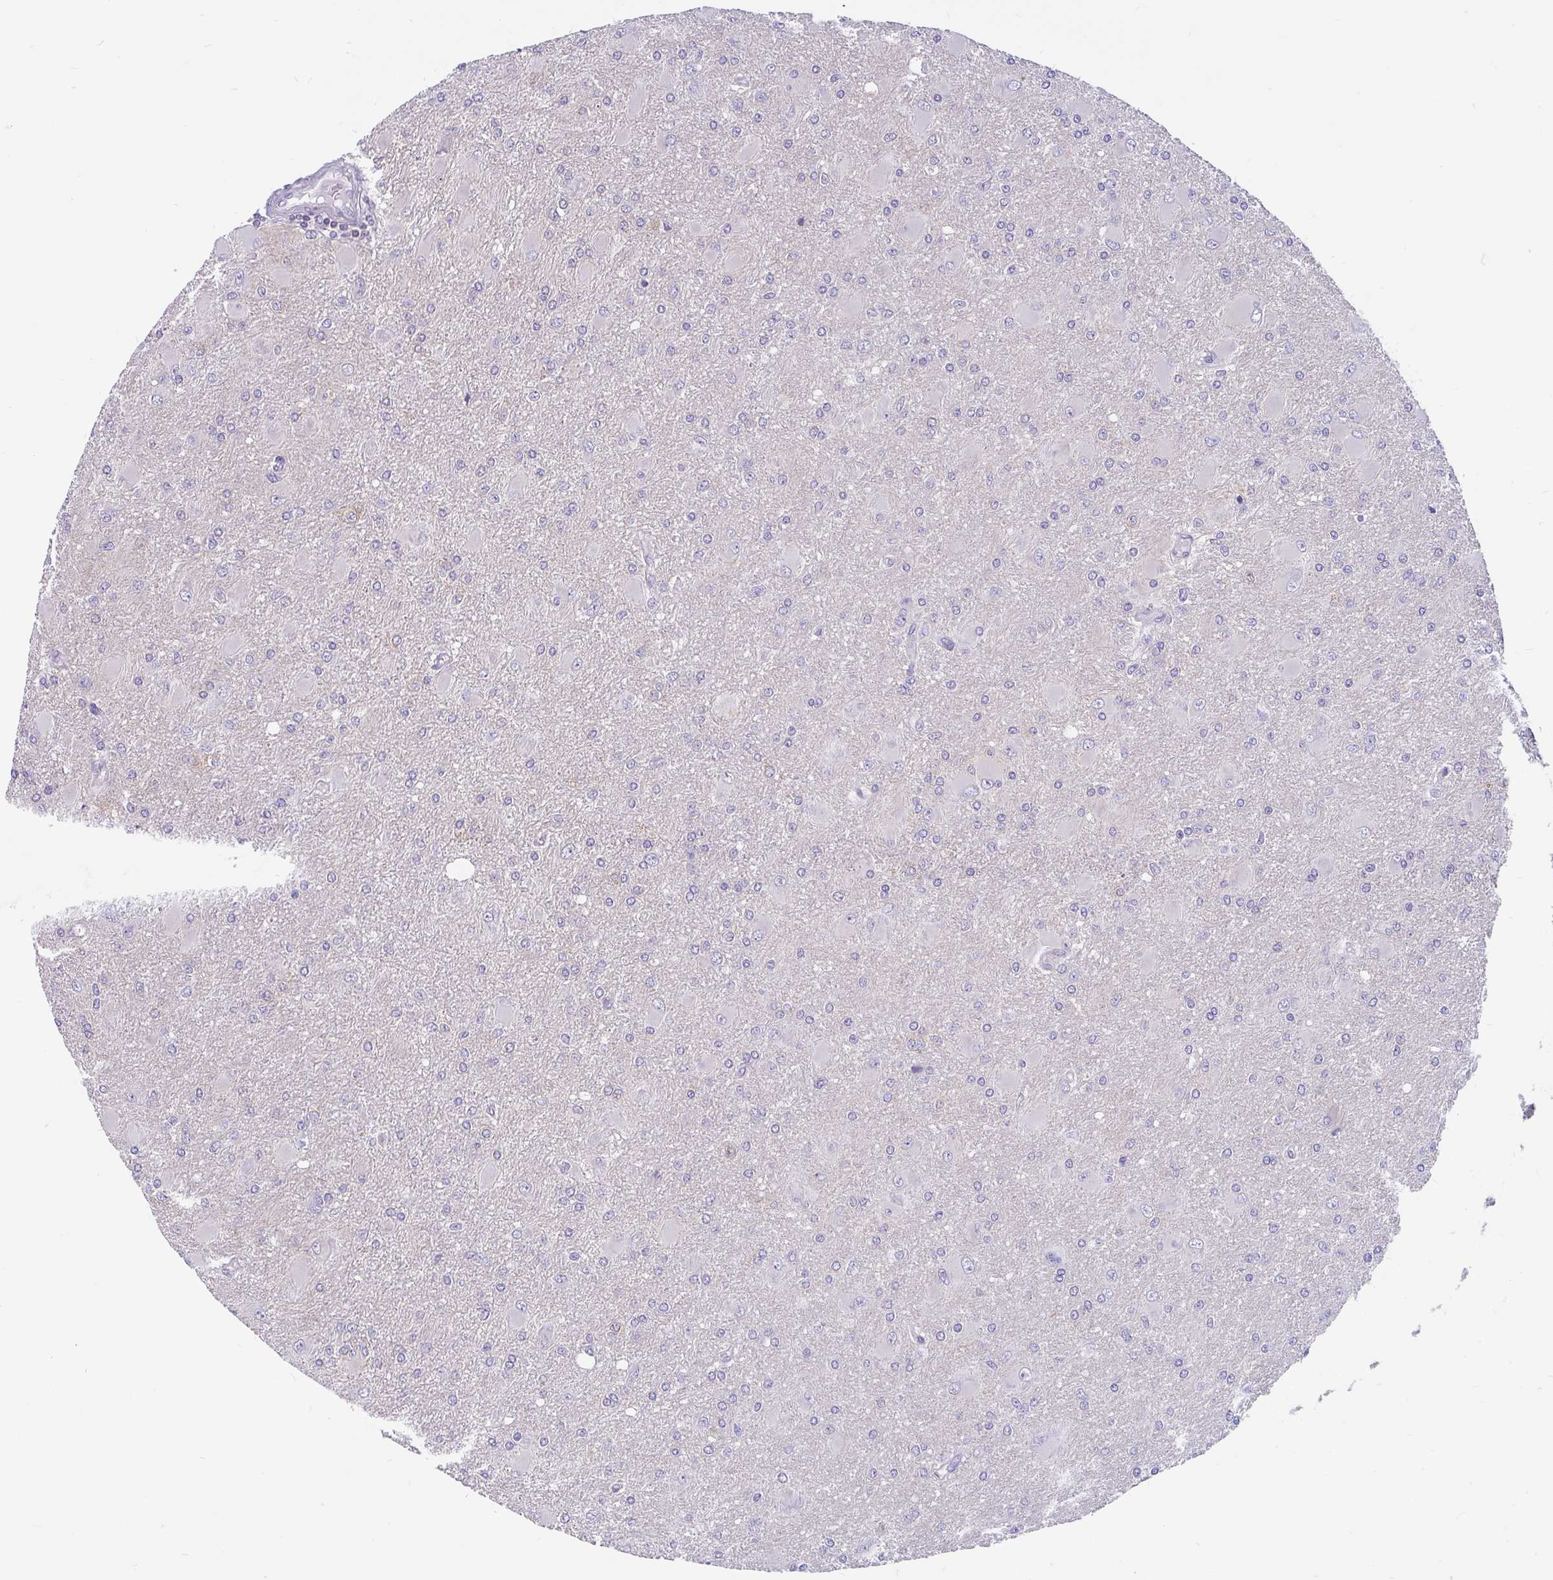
{"staining": {"intensity": "moderate", "quantity": "<25%", "location": "cytoplasmic/membranous"}, "tissue": "glioma", "cell_type": "Tumor cells", "image_type": "cancer", "snomed": [{"axis": "morphology", "description": "Glioma, malignant, High grade"}, {"axis": "topography", "description": "Brain"}], "caption": "Glioma was stained to show a protein in brown. There is low levels of moderate cytoplasmic/membranous staining in approximately <25% of tumor cells.", "gene": "LRRC26", "patient": {"sex": "male", "age": 67}}